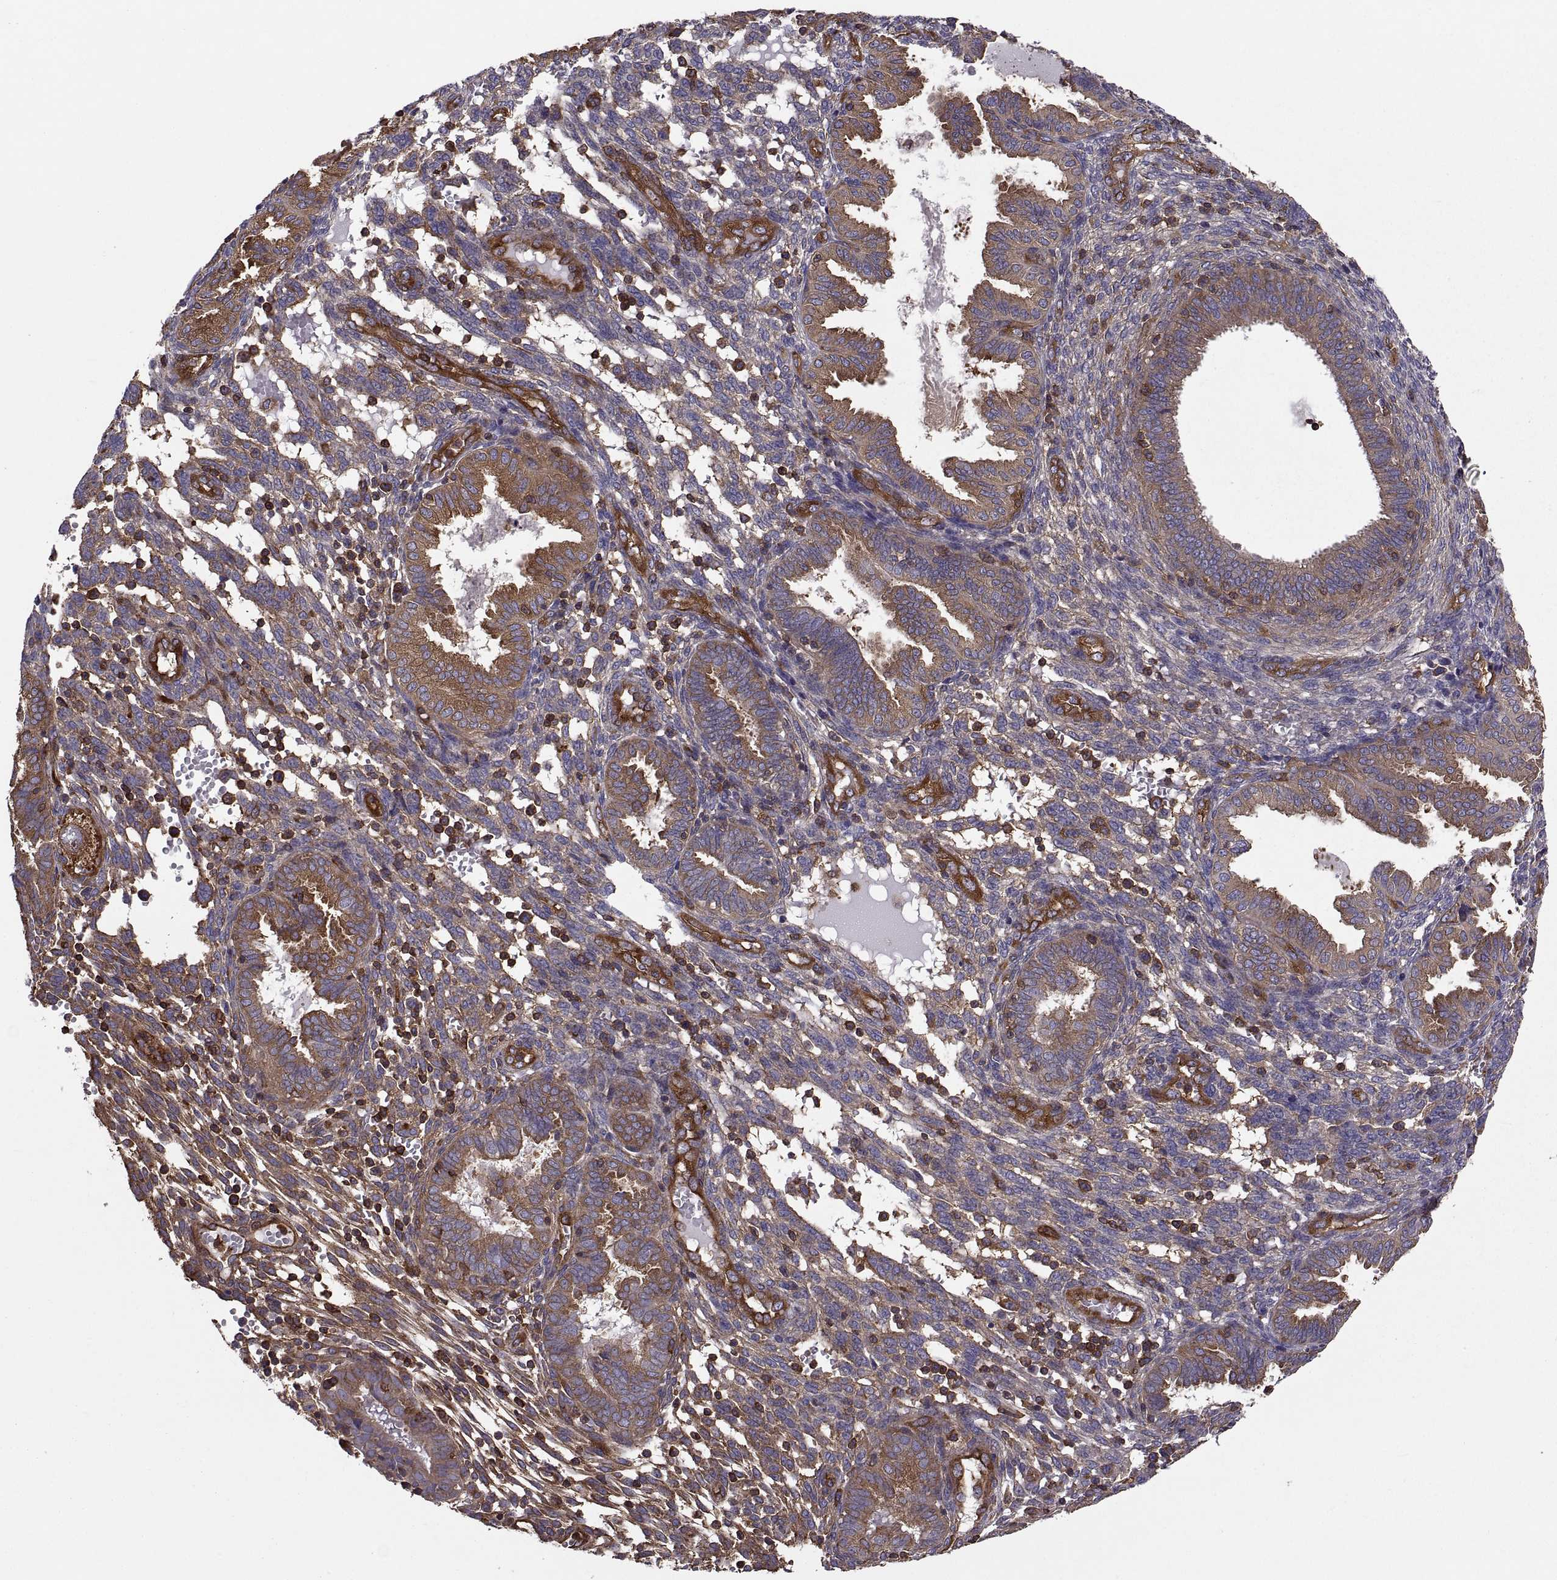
{"staining": {"intensity": "negative", "quantity": "none", "location": "none"}, "tissue": "endometrium", "cell_type": "Cells in endometrial stroma", "image_type": "normal", "snomed": [{"axis": "morphology", "description": "Normal tissue, NOS"}, {"axis": "topography", "description": "Endometrium"}], "caption": "Immunohistochemistry (IHC) micrograph of unremarkable endometrium stained for a protein (brown), which exhibits no staining in cells in endometrial stroma.", "gene": "MYH9", "patient": {"sex": "female", "age": 42}}